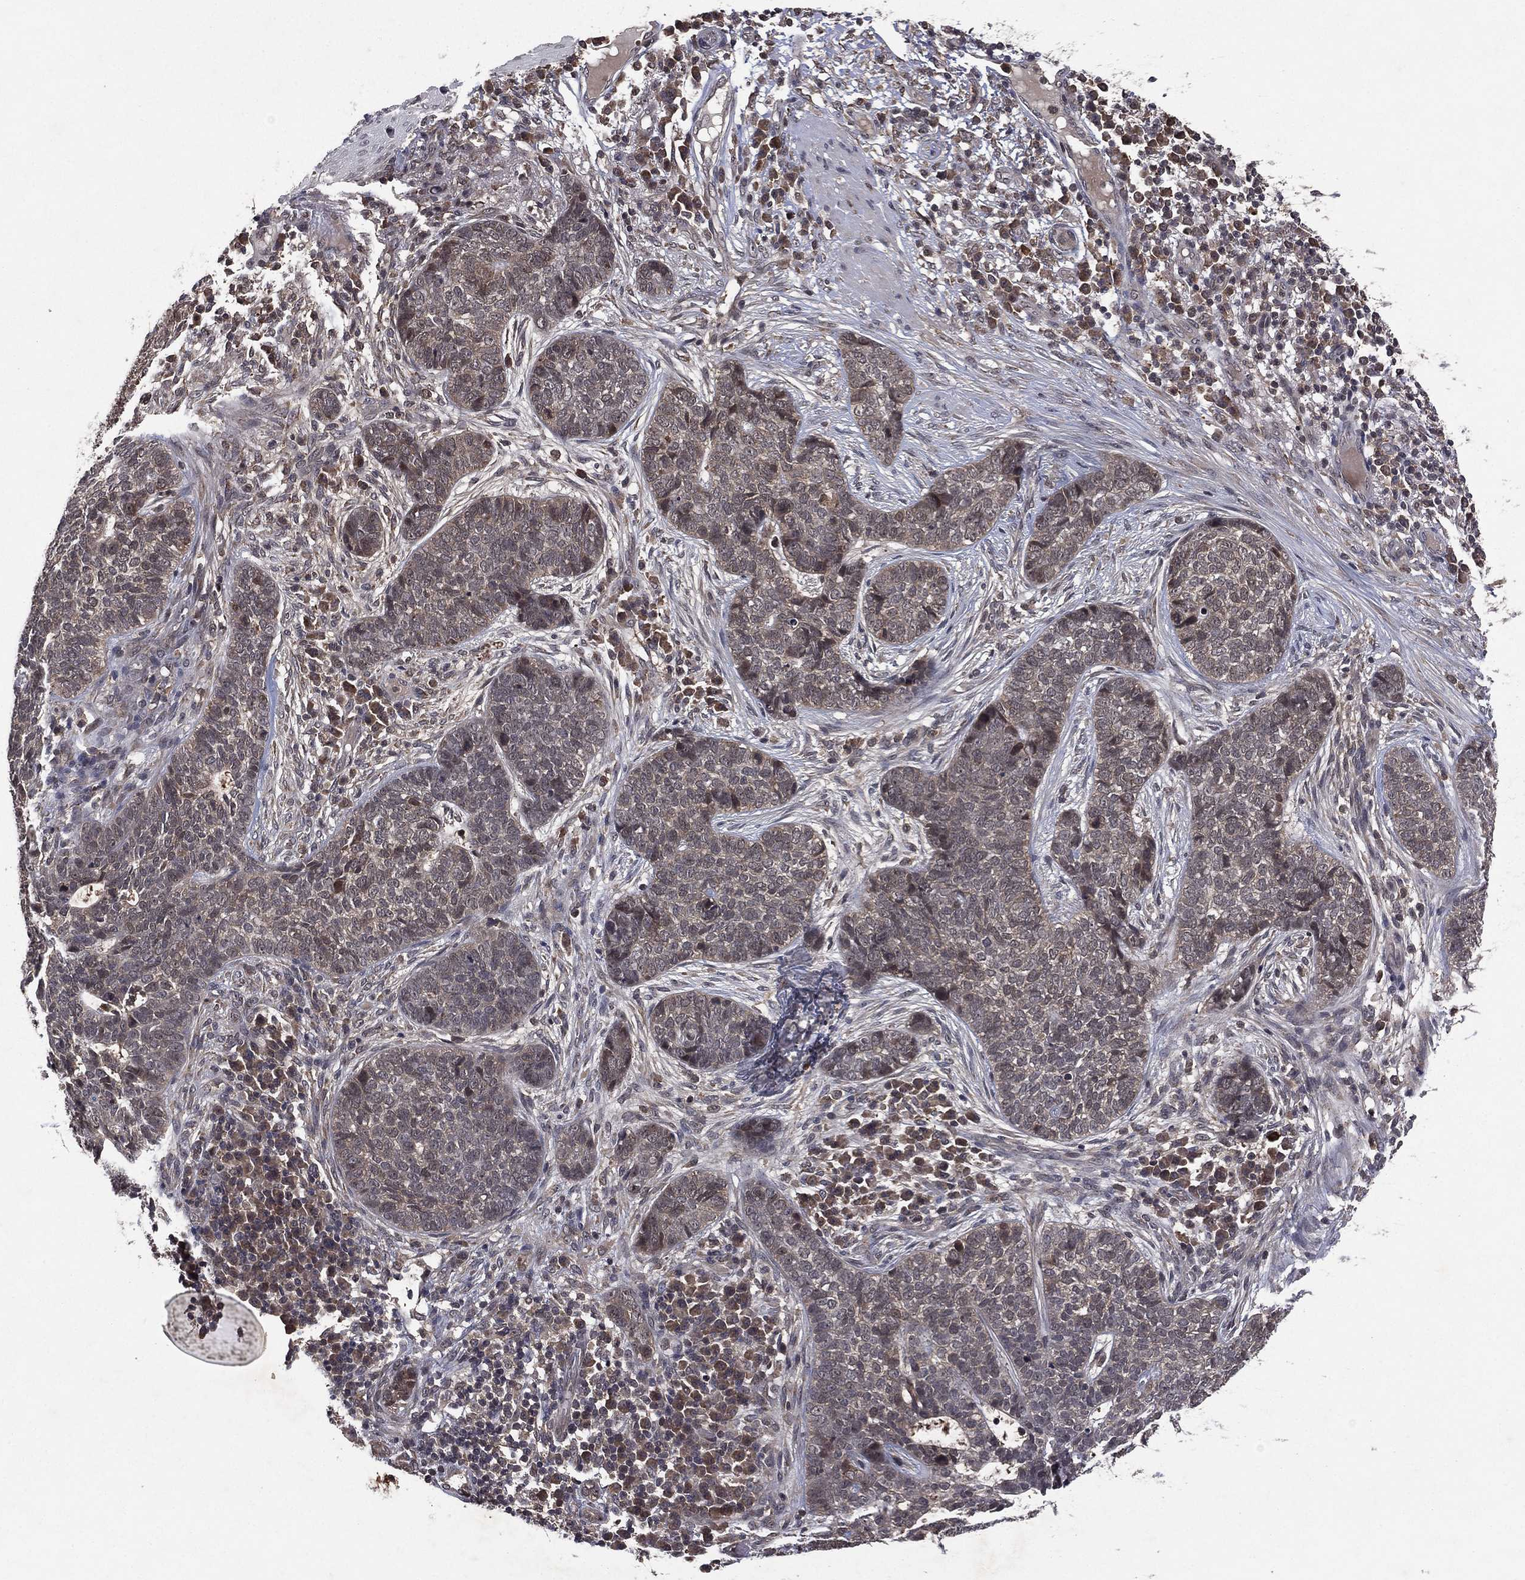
{"staining": {"intensity": "negative", "quantity": "none", "location": "none"}, "tissue": "skin cancer", "cell_type": "Tumor cells", "image_type": "cancer", "snomed": [{"axis": "morphology", "description": "Basal cell carcinoma"}, {"axis": "topography", "description": "Skin"}], "caption": "Skin cancer (basal cell carcinoma) was stained to show a protein in brown. There is no significant positivity in tumor cells. (Brightfield microscopy of DAB (3,3'-diaminobenzidine) immunohistochemistry (IHC) at high magnification).", "gene": "ATG4B", "patient": {"sex": "female", "age": 69}}